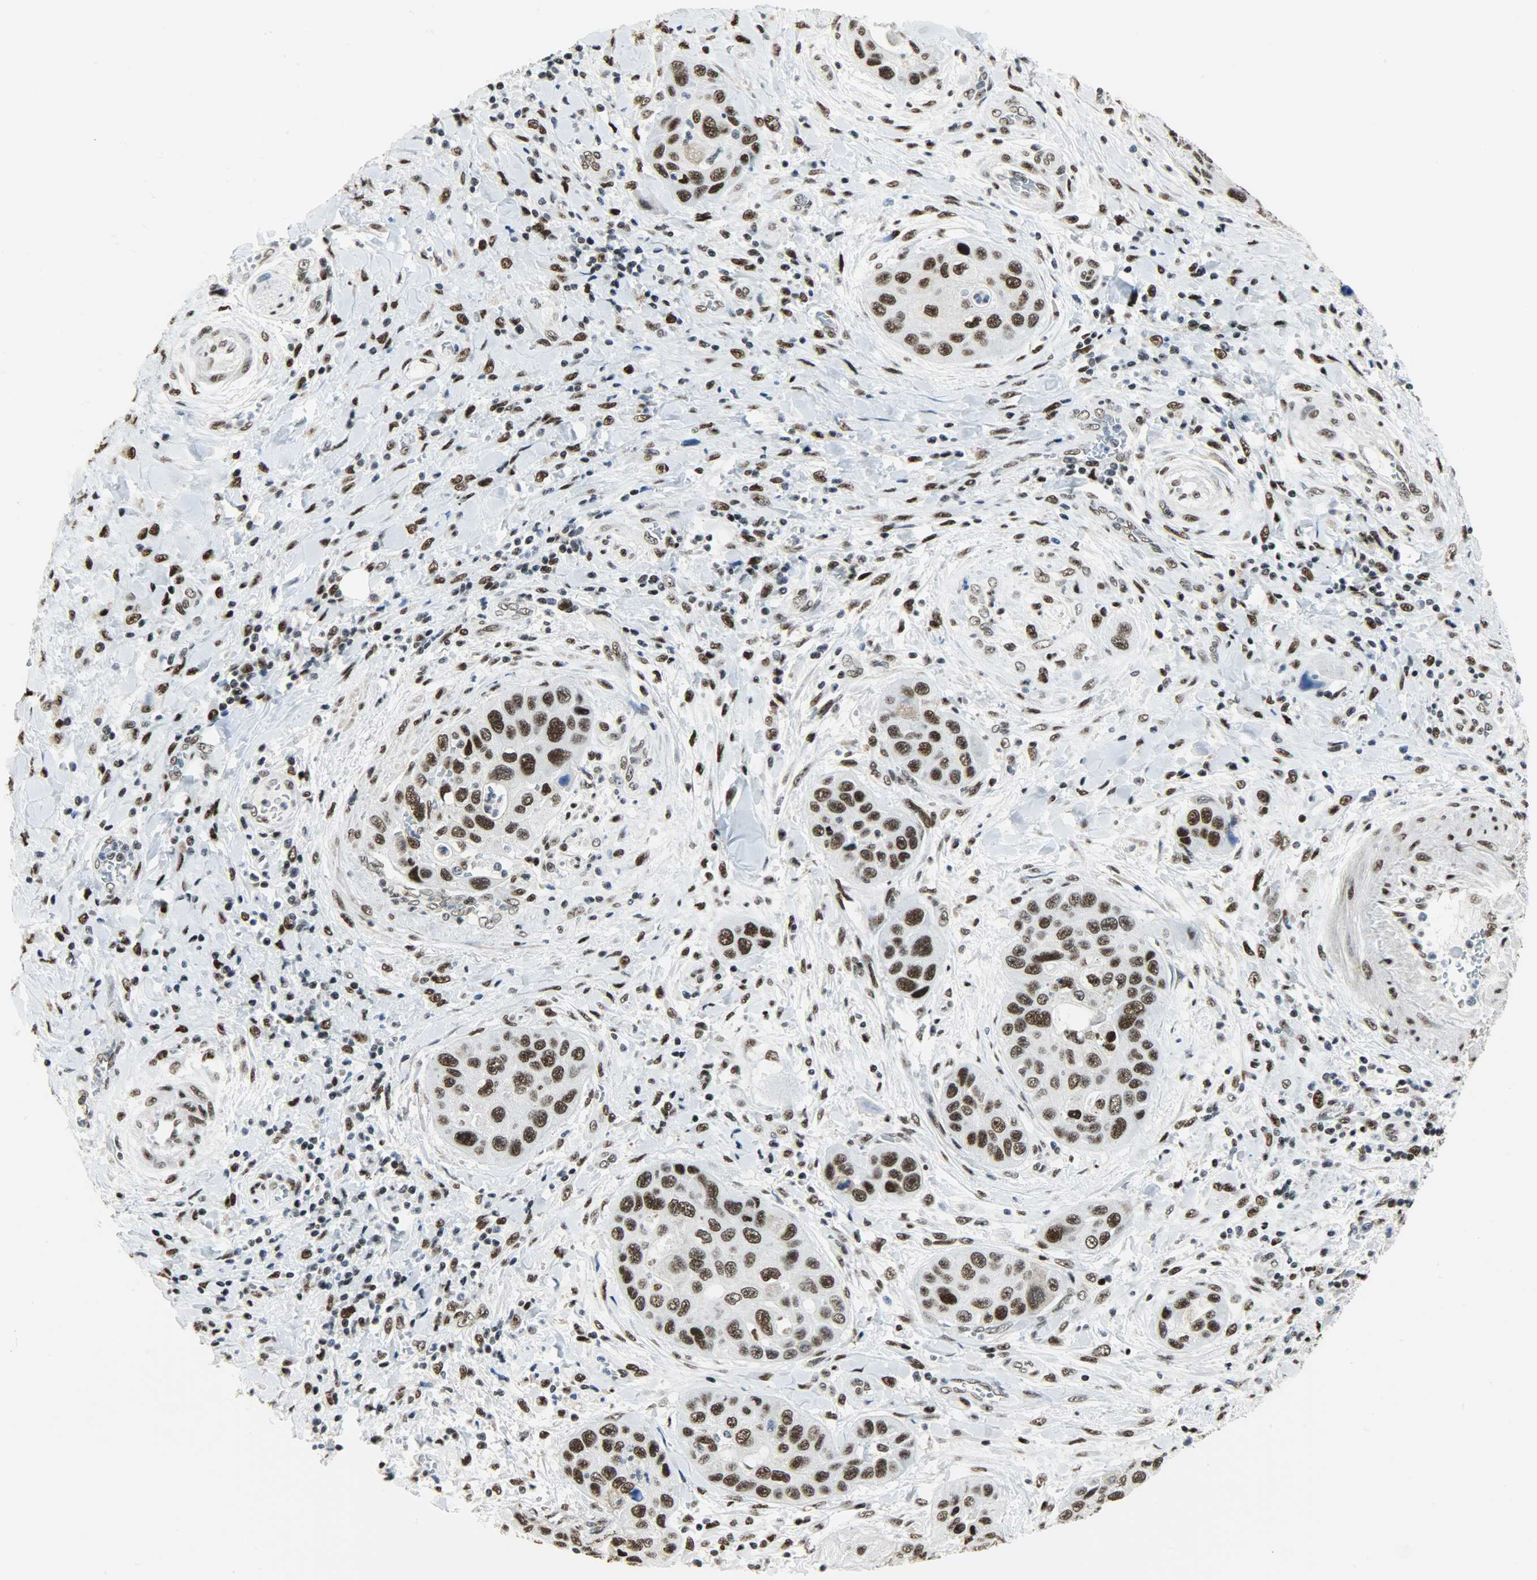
{"staining": {"intensity": "strong", "quantity": ">75%", "location": "nuclear"}, "tissue": "pancreatic cancer", "cell_type": "Tumor cells", "image_type": "cancer", "snomed": [{"axis": "morphology", "description": "Adenocarcinoma, NOS"}, {"axis": "topography", "description": "Pancreas"}], "caption": "Tumor cells exhibit high levels of strong nuclear expression in about >75% of cells in adenocarcinoma (pancreatic). The protein of interest is stained brown, and the nuclei are stained in blue (DAB IHC with brightfield microscopy, high magnification).", "gene": "SSB", "patient": {"sex": "female", "age": 70}}